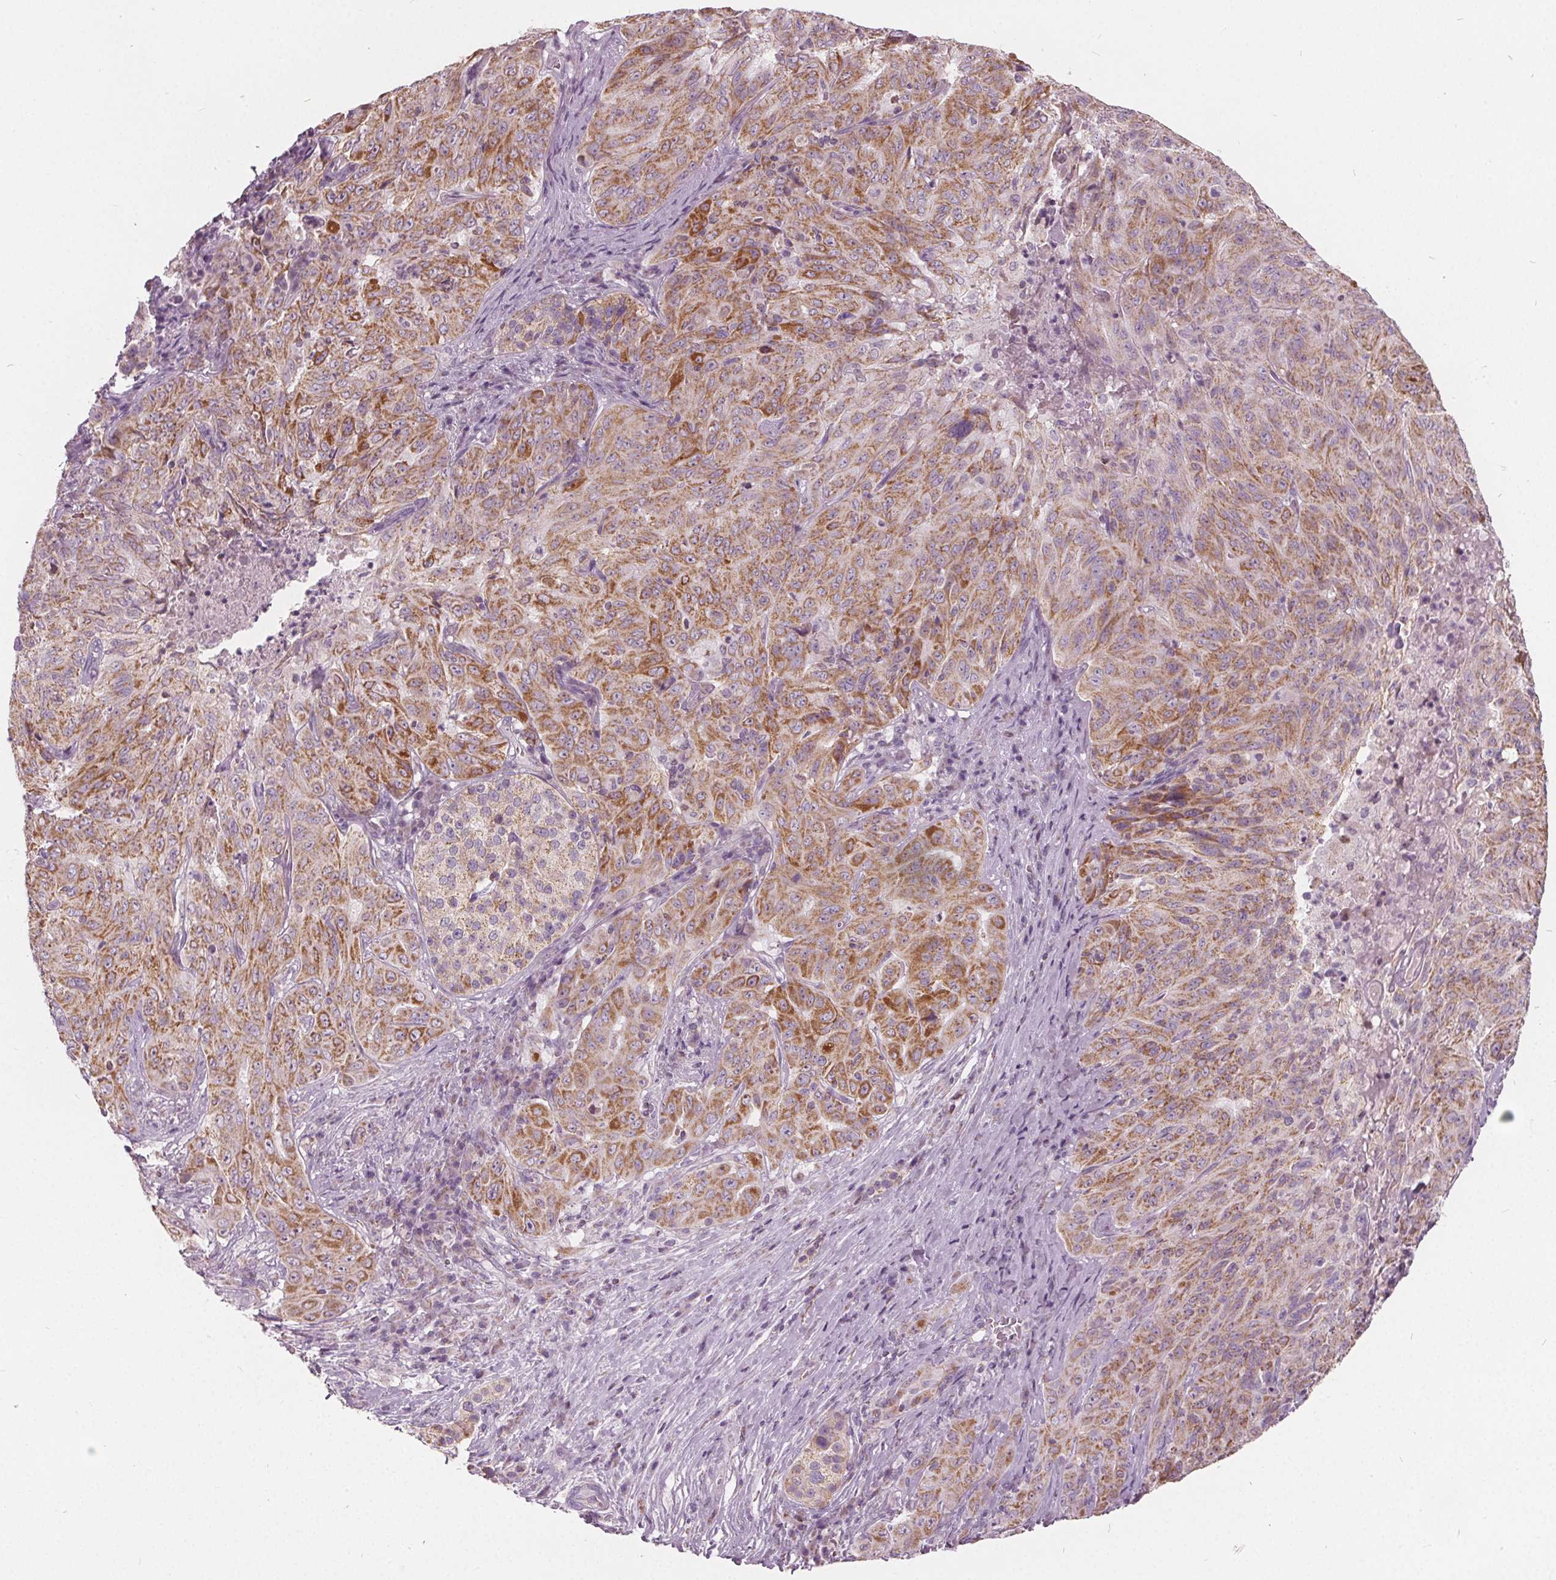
{"staining": {"intensity": "moderate", "quantity": ">75%", "location": "cytoplasmic/membranous"}, "tissue": "pancreatic cancer", "cell_type": "Tumor cells", "image_type": "cancer", "snomed": [{"axis": "morphology", "description": "Adenocarcinoma, NOS"}, {"axis": "topography", "description": "Pancreas"}], "caption": "About >75% of tumor cells in adenocarcinoma (pancreatic) exhibit moderate cytoplasmic/membranous protein positivity as visualized by brown immunohistochemical staining.", "gene": "ECI2", "patient": {"sex": "male", "age": 63}}